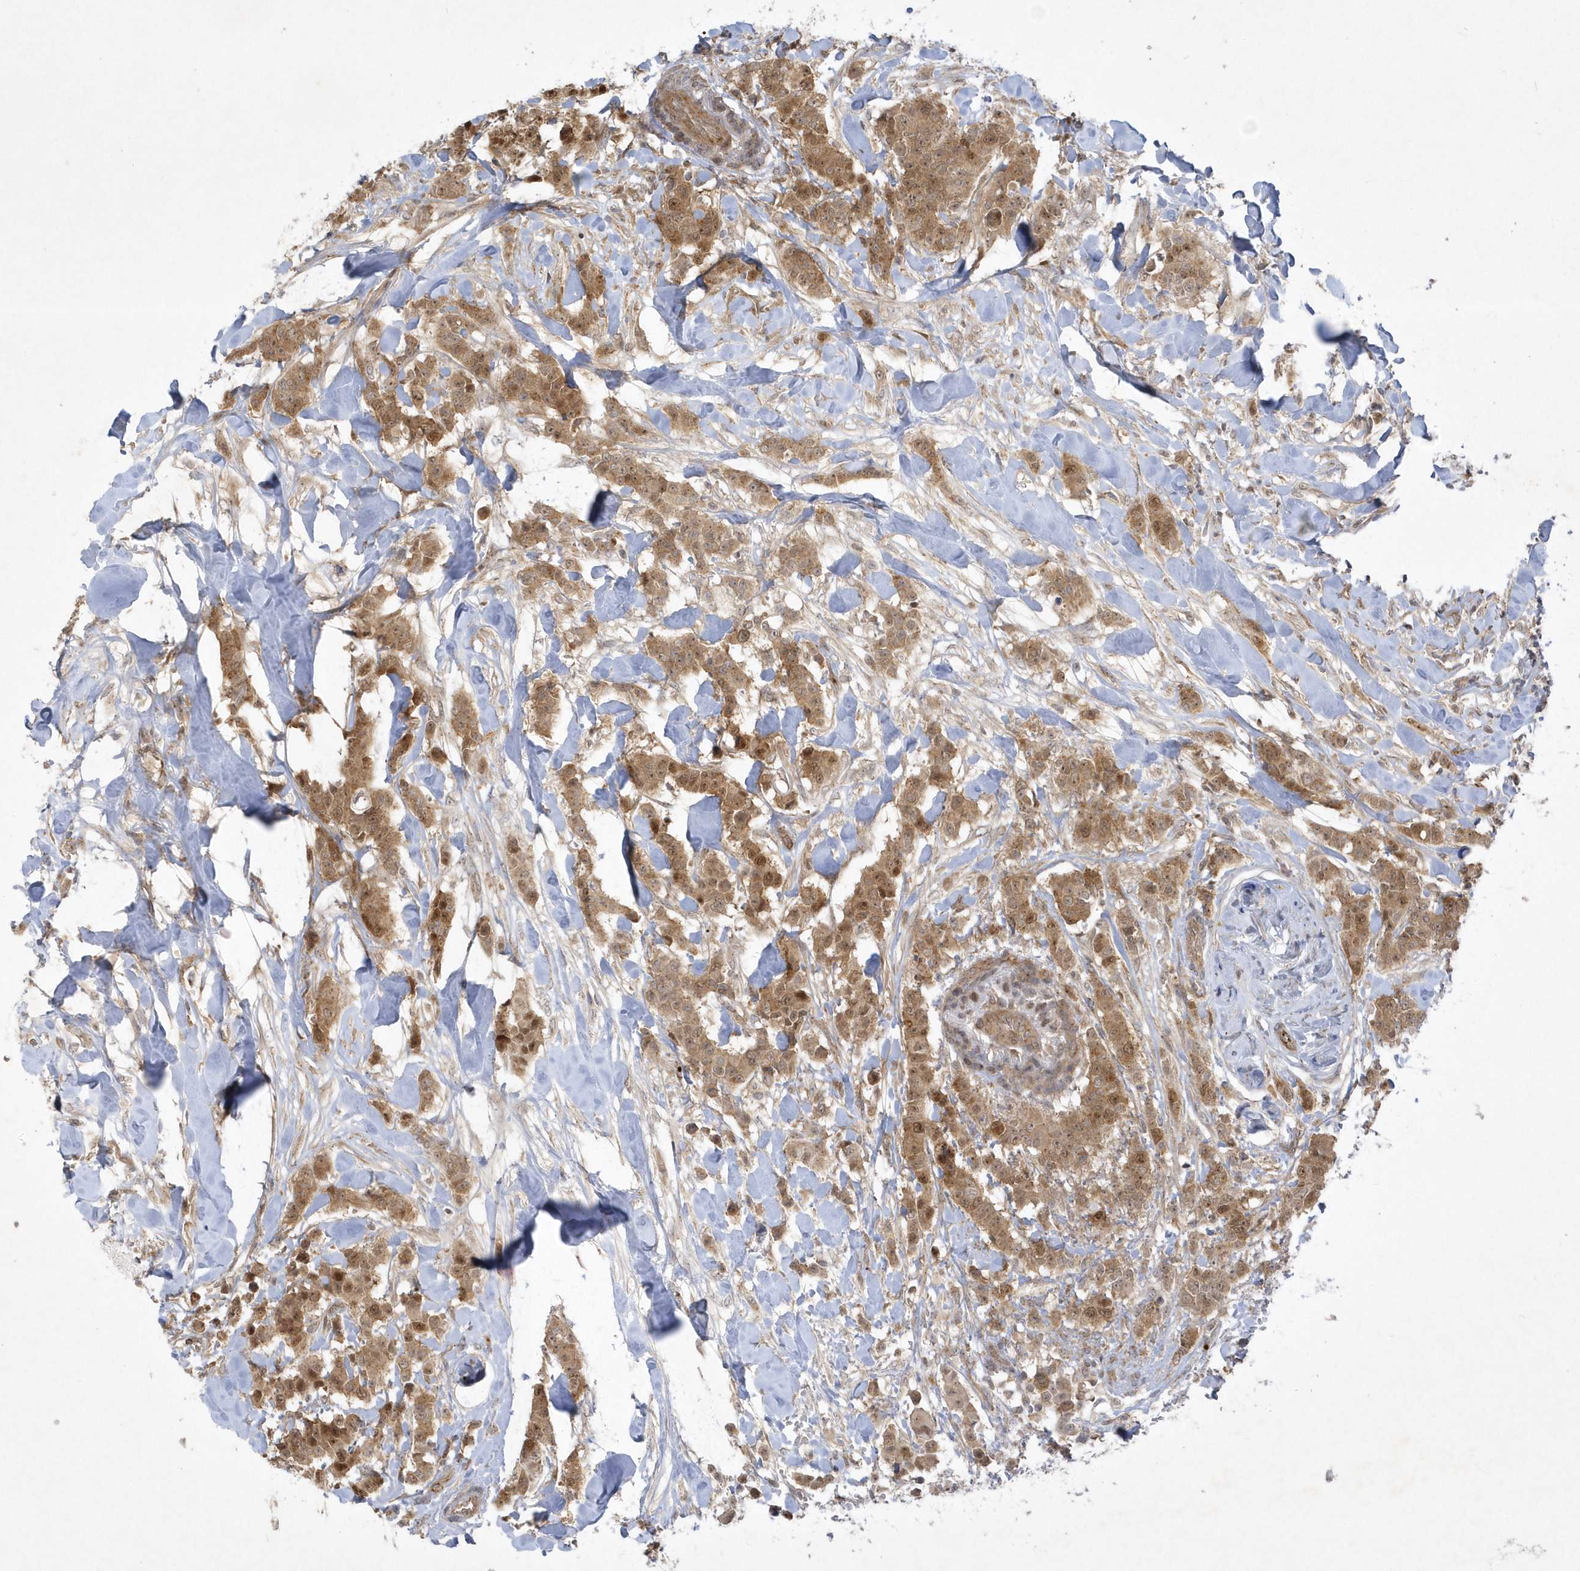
{"staining": {"intensity": "moderate", "quantity": ">75%", "location": "cytoplasmic/membranous,nuclear"}, "tissue": "breast cancer", "cell_type": "Tumor cells", "image_type": "cancer", "snomed": [{"axis": "morphology", "description": "Duct carcinoma"}, {"axis": "topography", "description": "Breast"}], "caption": "Immunohistochemical staining of intraductal carcinoma (breast) shows moderate cytoplasmic/membranous and nuclear protein positivity in approximately >75% of tumor cells. The protein is shown in brown color, while the nuclei are stained blue.", "gene": "NAF1", "patient": {"sex": "female", "age": 40}}